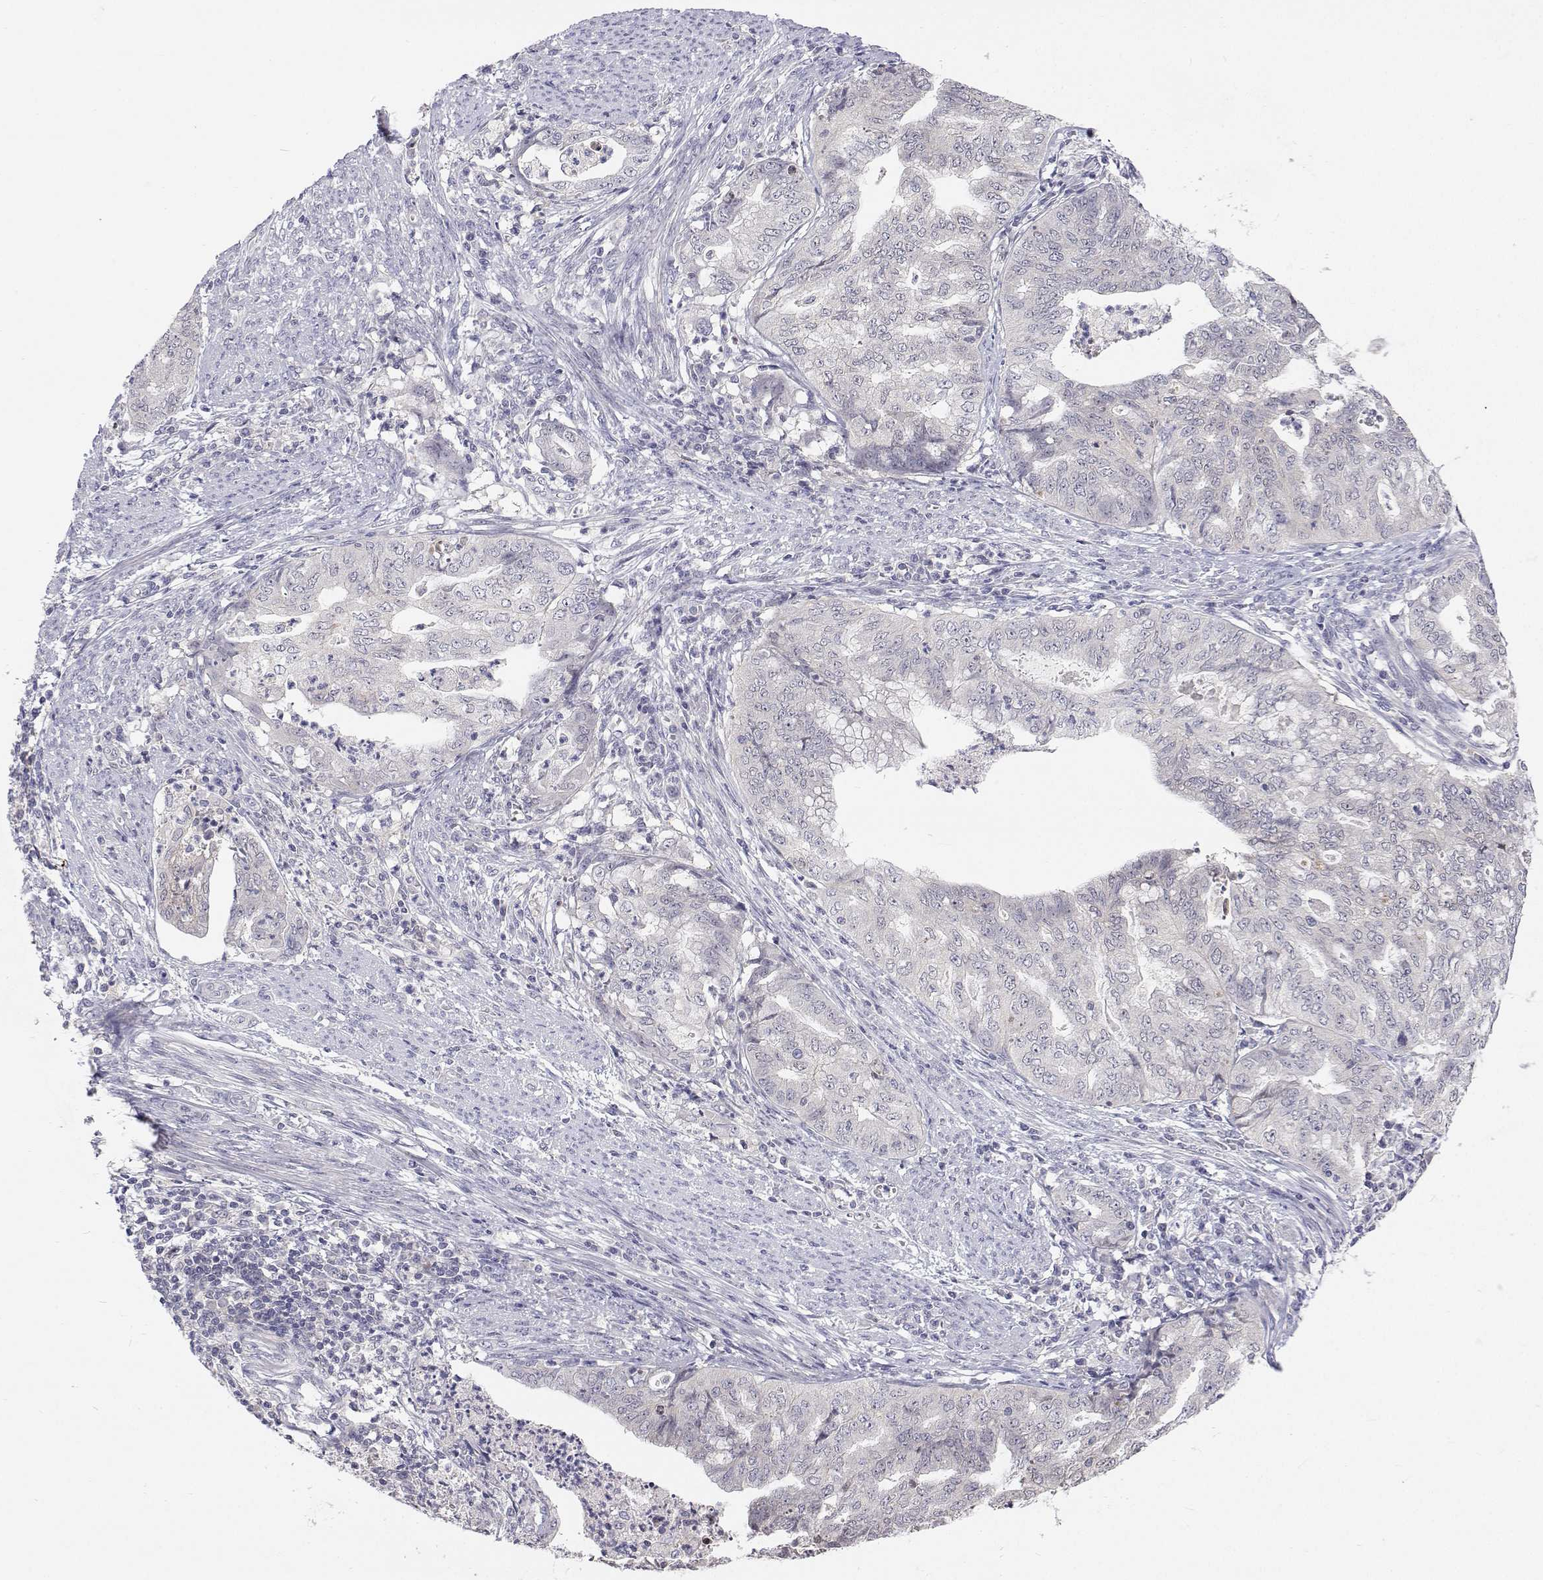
{"staining": {"intensity": "negative", "quantity": "none", "location": "none"}, "tissue": "endometrial cancer", "cell_type": "Tumor cells", "image_type": "cancer", "snomed": [{"axis": "morphology", "description": "Adenocarcinoma, NOS"}, {"axis": "topography", "description": "Endometrium"}], "caption": "IHC of human adenocarcinoma (endometrial) exhibits no positivity in tumor cells.", "gene": "MYPN", "patient": {"sex": "female", "age": 79}}